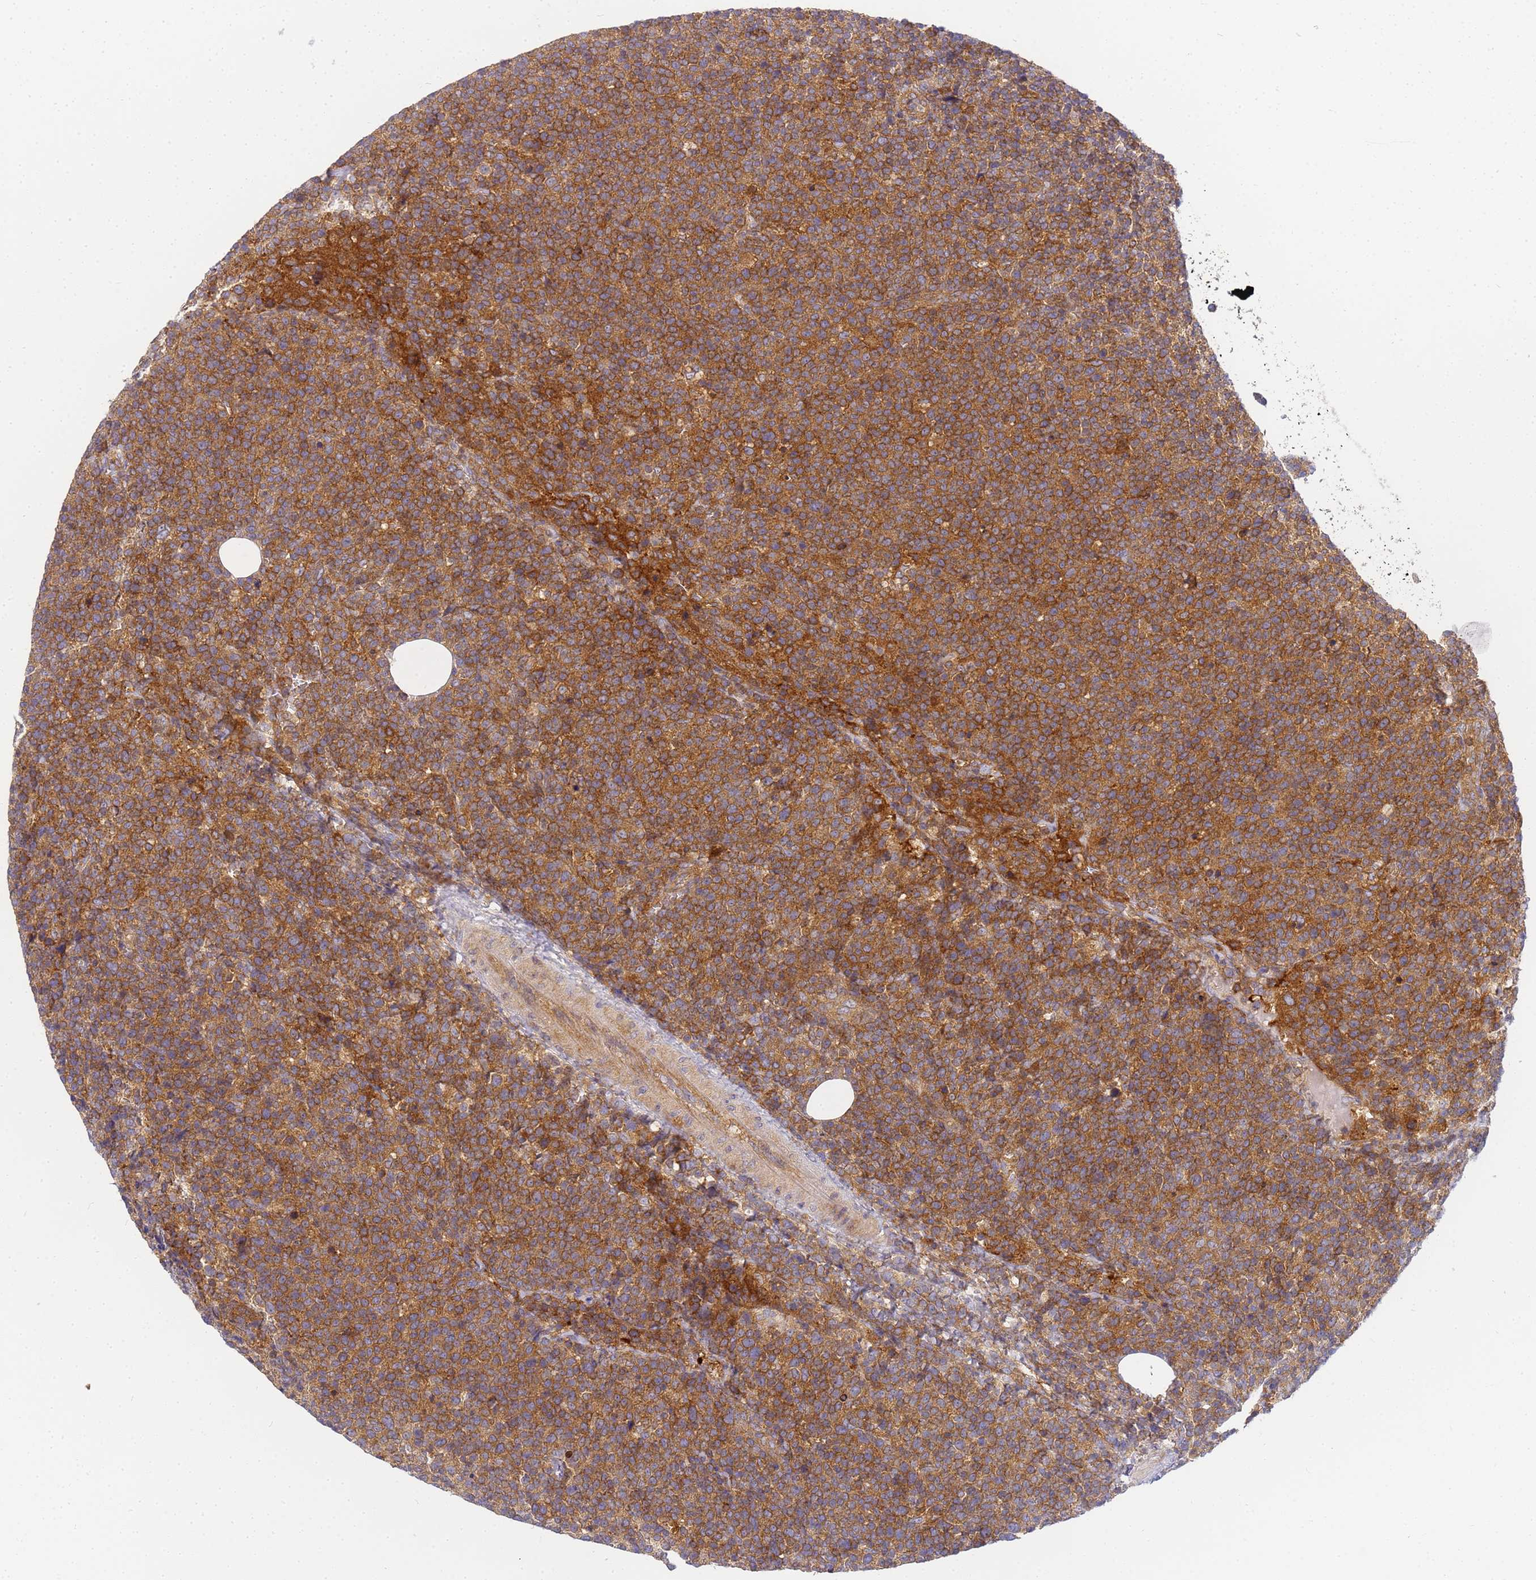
{"staining": {"intensity": "moderate", "quantity": ">75%", "location": "cytoplasmic/membranous"}, "tissue": "lymphoma", "cell_type": "Tumor cells", "image_type": "cancer", "snomed": [{"axis": "morphology", "description": "Malignant lymphoma, non-Hodgkin's type, High grade"}, {"axis": "topography", "description": "Lymph node"}], "caption": "Protein staining of lymphoma tissue shows moderate cytoplasmic/membranous staining in approximately >75% of tumor cells. The protein is stained brown, and the nuclei are stained in blue (DAB IHC with brightfield microscopy, high magnification).", "gene": "CHM", "patient": {"sex": "male", "age": 61}}